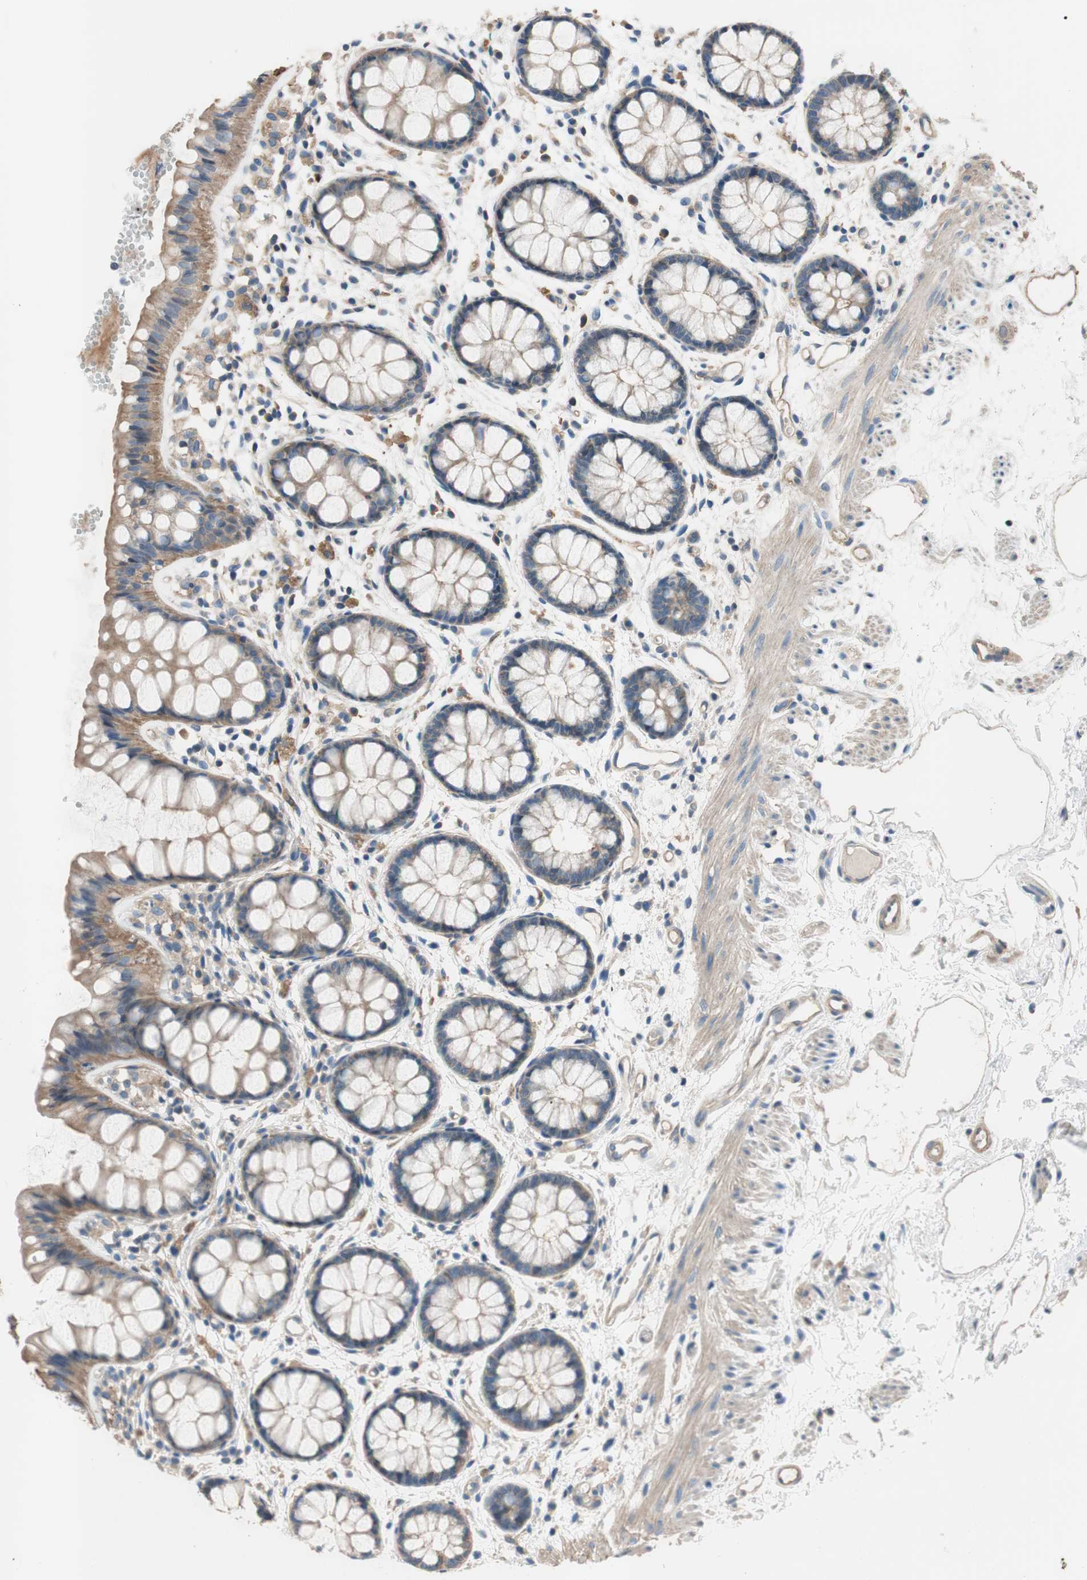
{"staining": {"intensity": "weak", "quantity": ">75%", "location": "cytoplasmic/membranous"}, "tissue": "rectum", "cell_type": "Glandular cells", "image_type": "normal", "snomed": [{"axis": "morphology", "description": "Normal tissue, NOS"}, {"axis": "topography", "description": "Rectum"}], "caption": "High-magnification brightfield microscopy of benign rectum stained with DAB (brown) and counterstained with hematoxylin (blue). glandular cells exhibit weak cytoplasmic/membranous staining is present in about>75% of cells.", "gene": "CALML3", "patient": {"sex": "female", "age": 66}}